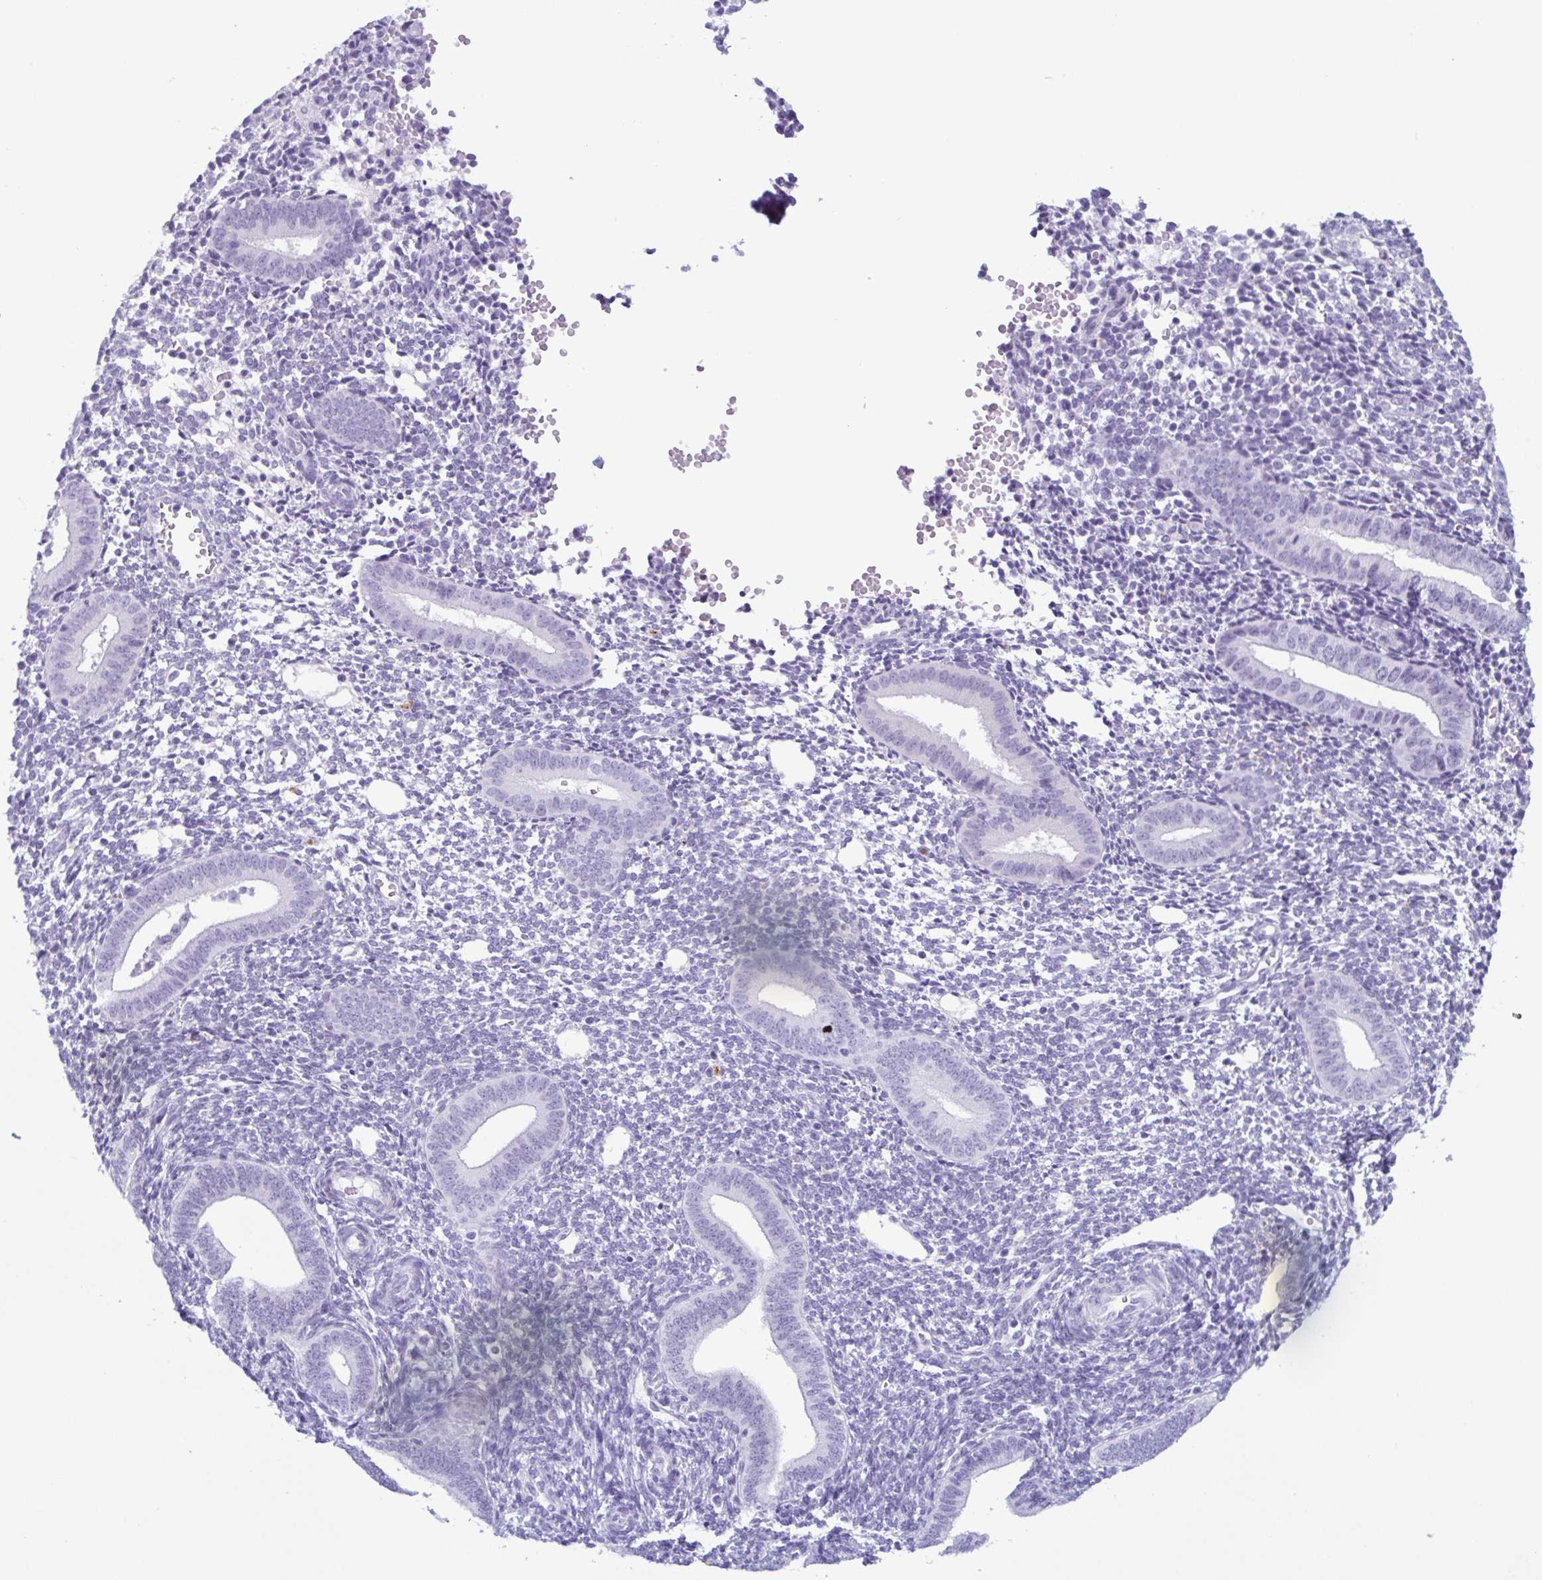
{"staining": {"intensity": "negative", "quantity": "none", "location": "none"}, "tissue": "endometrium", "cell_type": "Cells in endometrial stroma", "image_type": "normal", "snomed": [{"axis": "morphology", "description": "Normal tissue, NOS"}, {"axis": "topography", "description": "Endometrium"}], "caption": "IHC photomicrograph of unremarkable endometrium: human endometrium stained with DAB (3,3'-diaminobenzidine) demonstrates no significant protein expression in cells in endometrial stroma.", "gene": "LTF", "patient": {"sex": "female", "age": 40}}